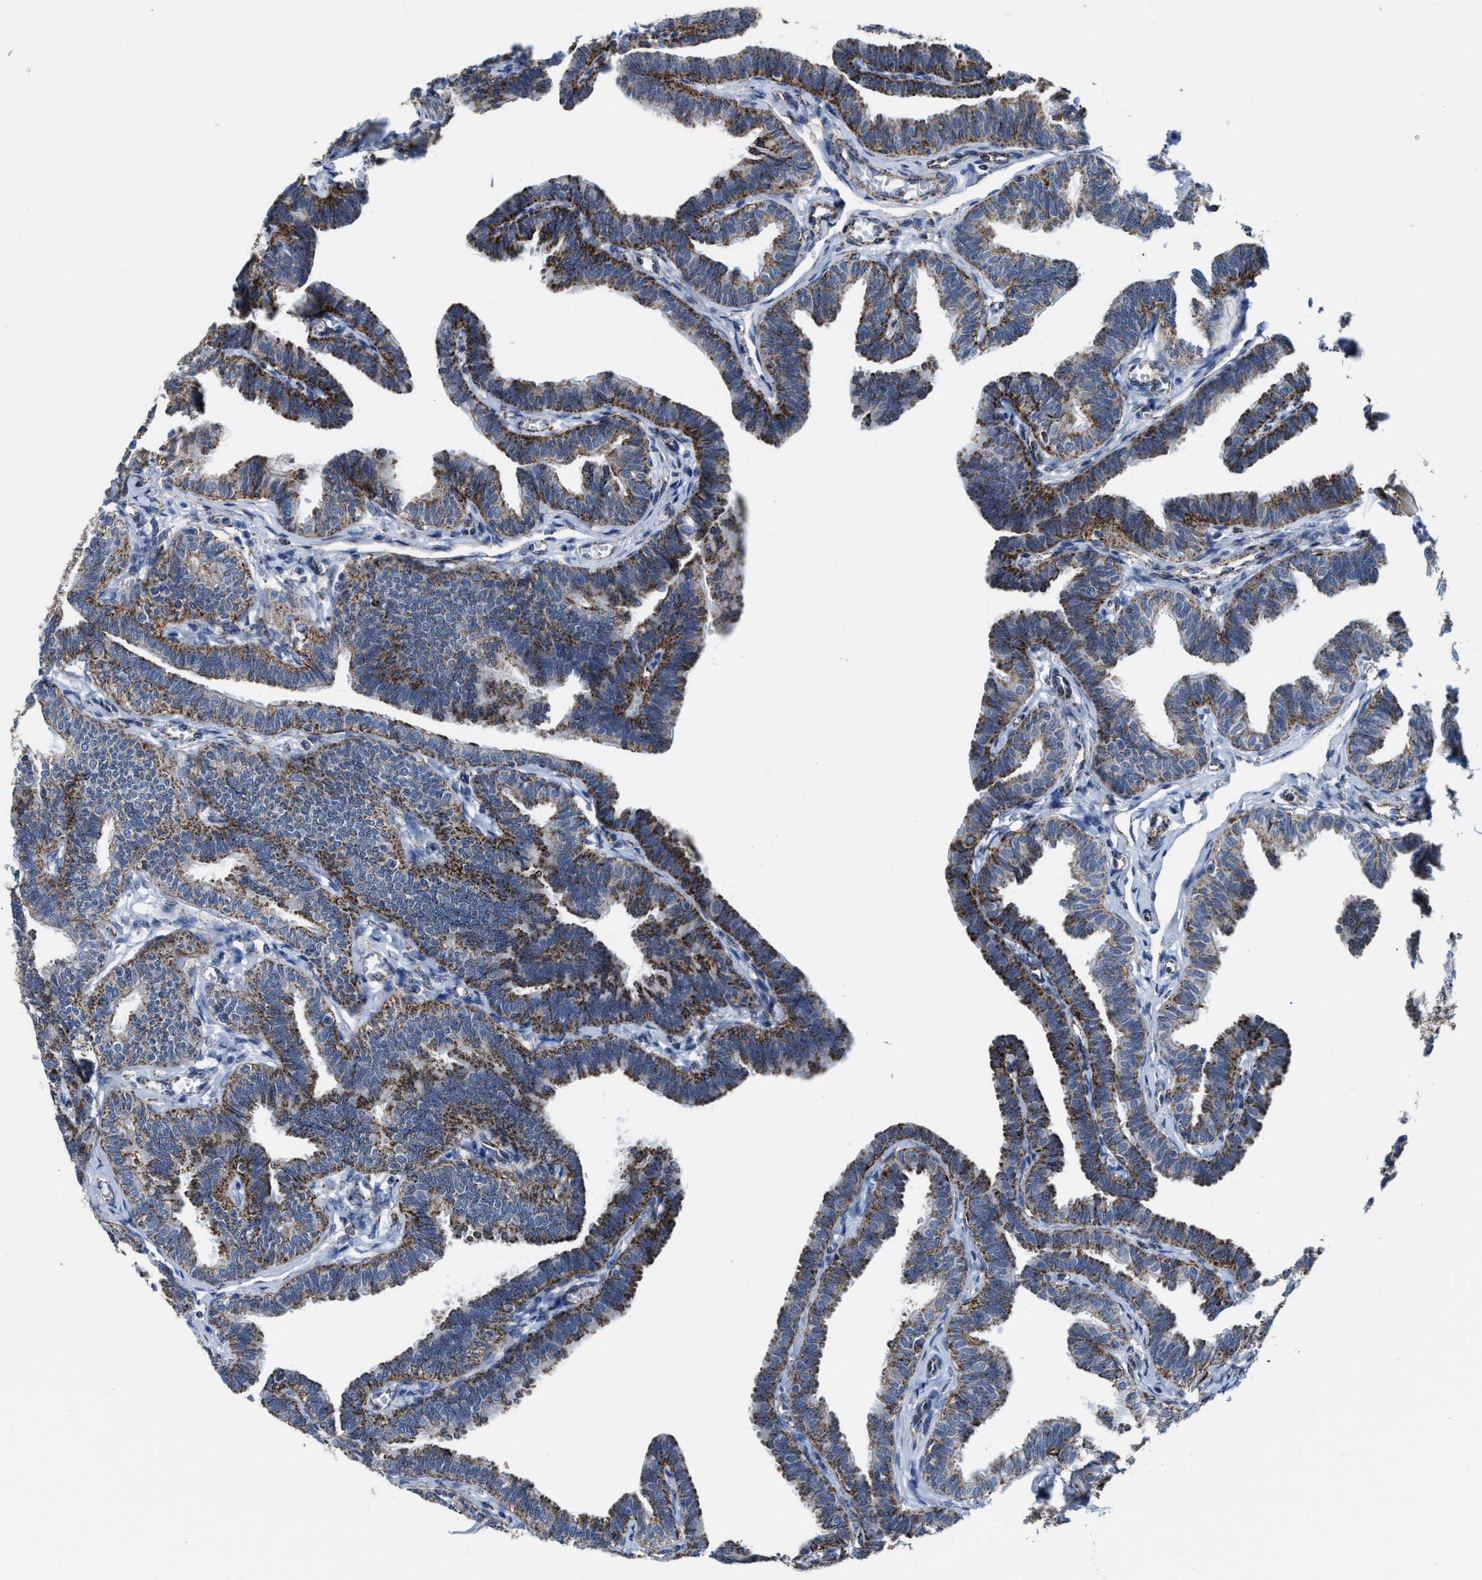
{"staining": {"intensity": "moderate", "quantity": ">75%", "location": "cytoplasmic/membranous"}, "tissue": "fallopian tube", "cell_type": "Glandular cells", "image_type": "normal", "snomed": [{"axis": "morphology", "description": "Normal tissue, NOS"}, {"axis": "topography", "description": "Fallopian tube"}, {"axis": "topography", "description": "Ovary"}], "caption": "A brown stain highlights moderate cytoplasmic/membranous positivity of a protein in glandular cells of unremarkable human fallopian tube. (IHC, brightfield microscopy, high magnification).", "gene": "ALDH1B1", "patient": {"sex": "female", "age": 23}}